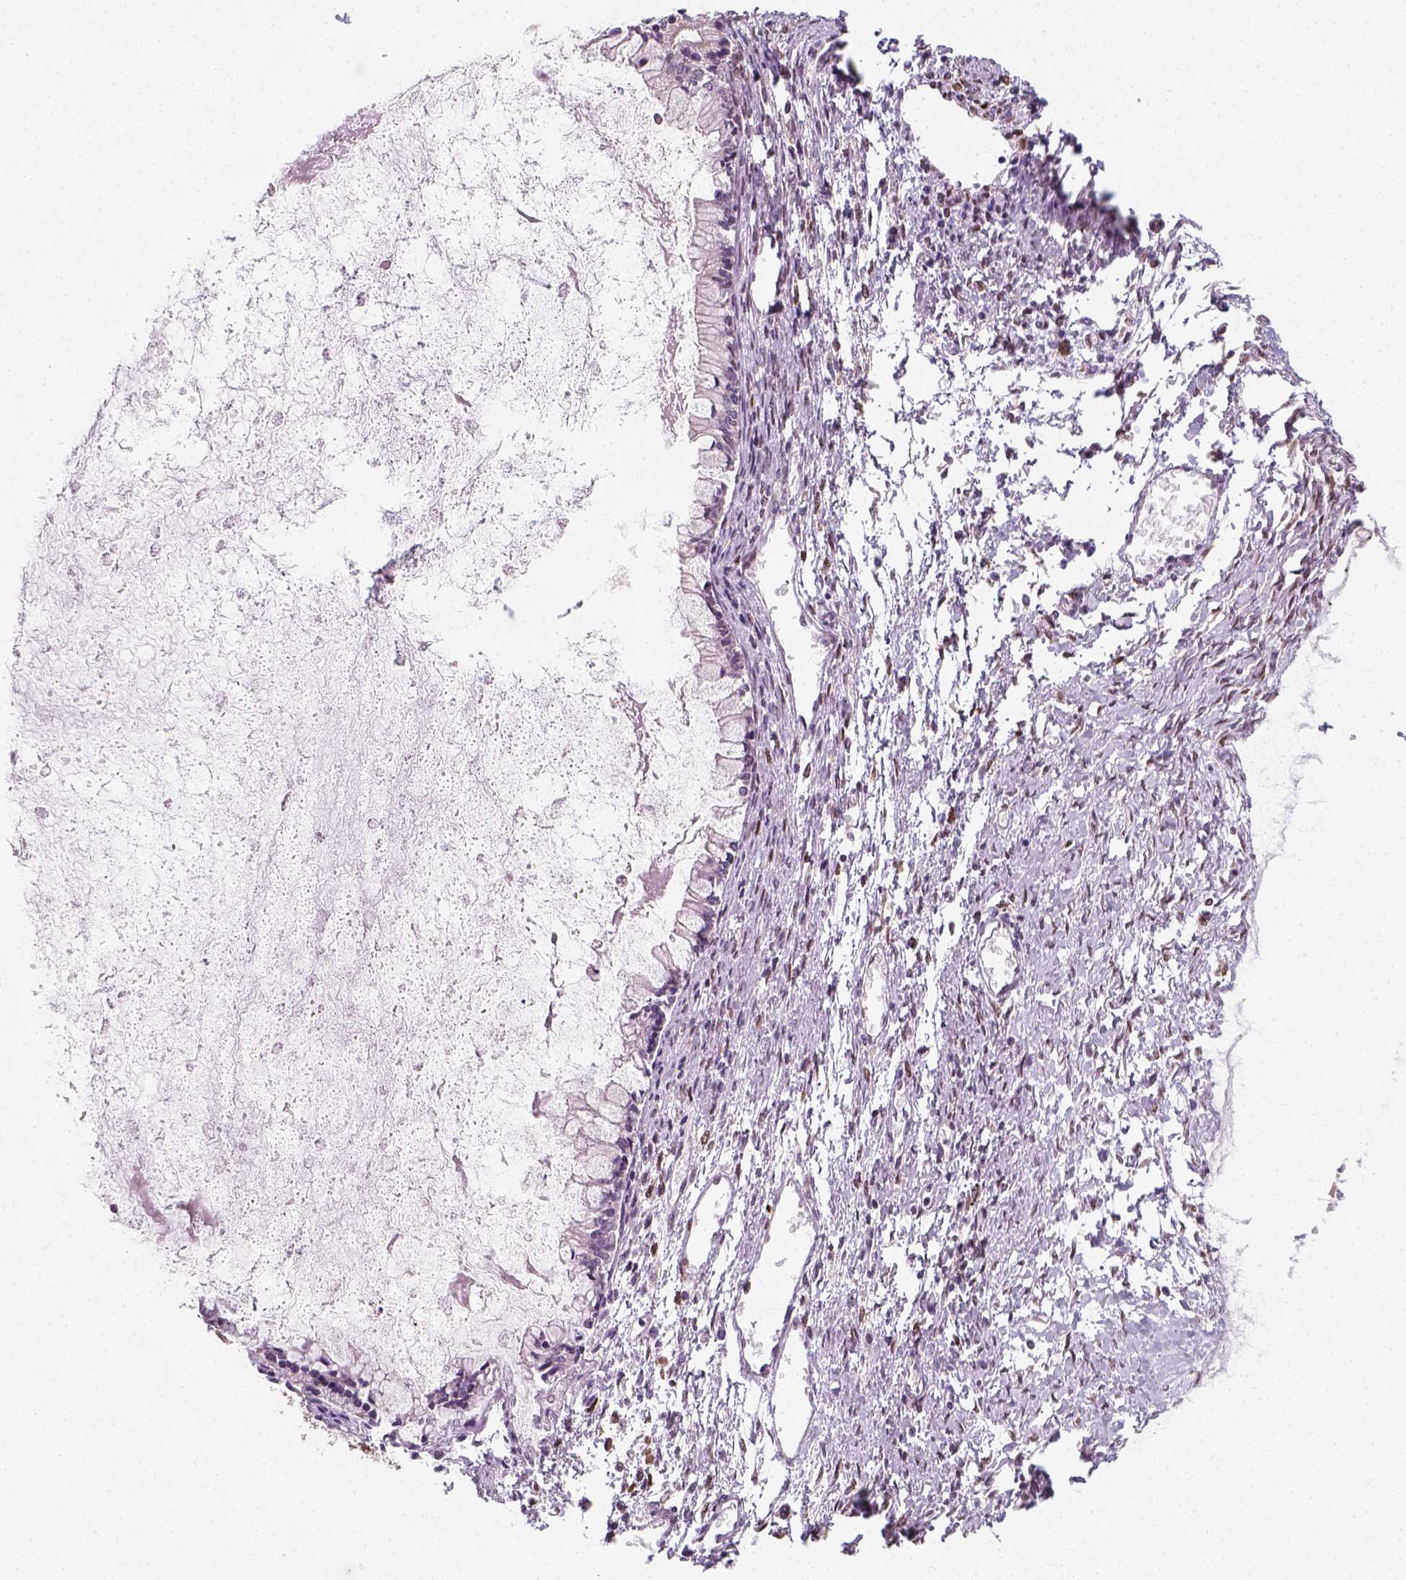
{"staining": {"intensity": "negative", "quantity": "none", "location": "none"}, "tissue": "ovarian cancer", "cell_type": "Tumor cells", "image_type": "cancer", "snomed": [{"axis": "morphology", "description": "Cystadenocarcinoma, mucinous, NOS"}, {"axis": "topography", "description": "Ovary"}], "caption": "Tumor cells are negative for brown protein staining in ovarian mucinous cystadenocarcinoma.", "gene": "C1orf112", "patient": {"sex": "female", "age": 67}}